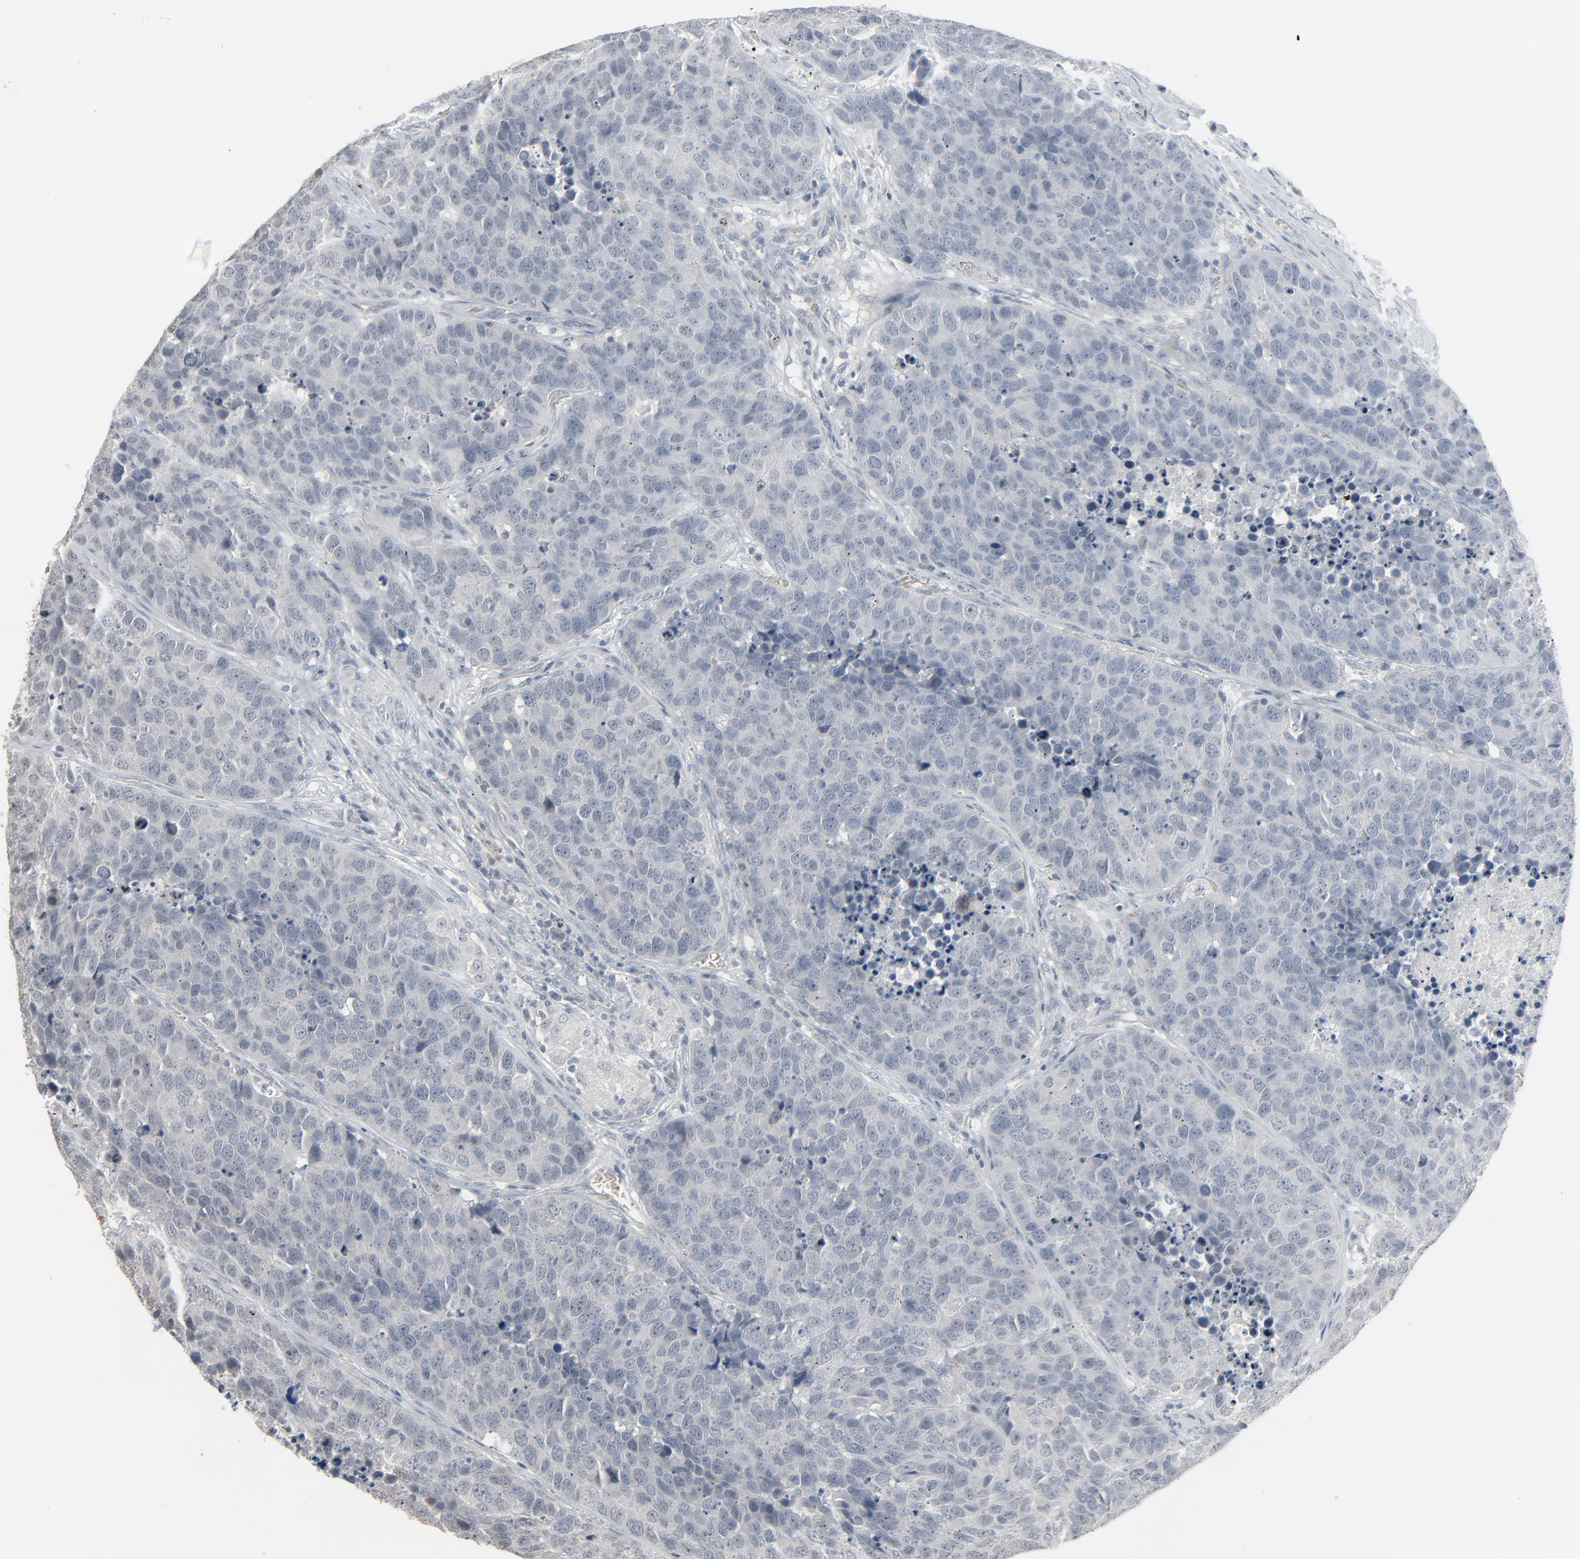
{"staining": {"intensity": "negative", "quantity": "none", "location": "none"}, "tissue": "carcinoid", "cell_type": "Tumor cells", "image_type": "cancer", "snomed": [{"axis": "morphology", "description": "Carcinoid, malignant, NOS"}, {"axis": "topography", "description": "Lung"}], "caption": "This histopathology image is of carcinoid stained with IHC to label a protein in brown with the nuclei are counter-stained blue. There is no staining in tumor cells. (Stains: DAB immunohistochemistry (IHC) with hematoxylin counter stain, Microscopy: brightfield microscopy at high magnification).", "gene": "SAGE1", "patient": {"sex": "male", "age": 60}}